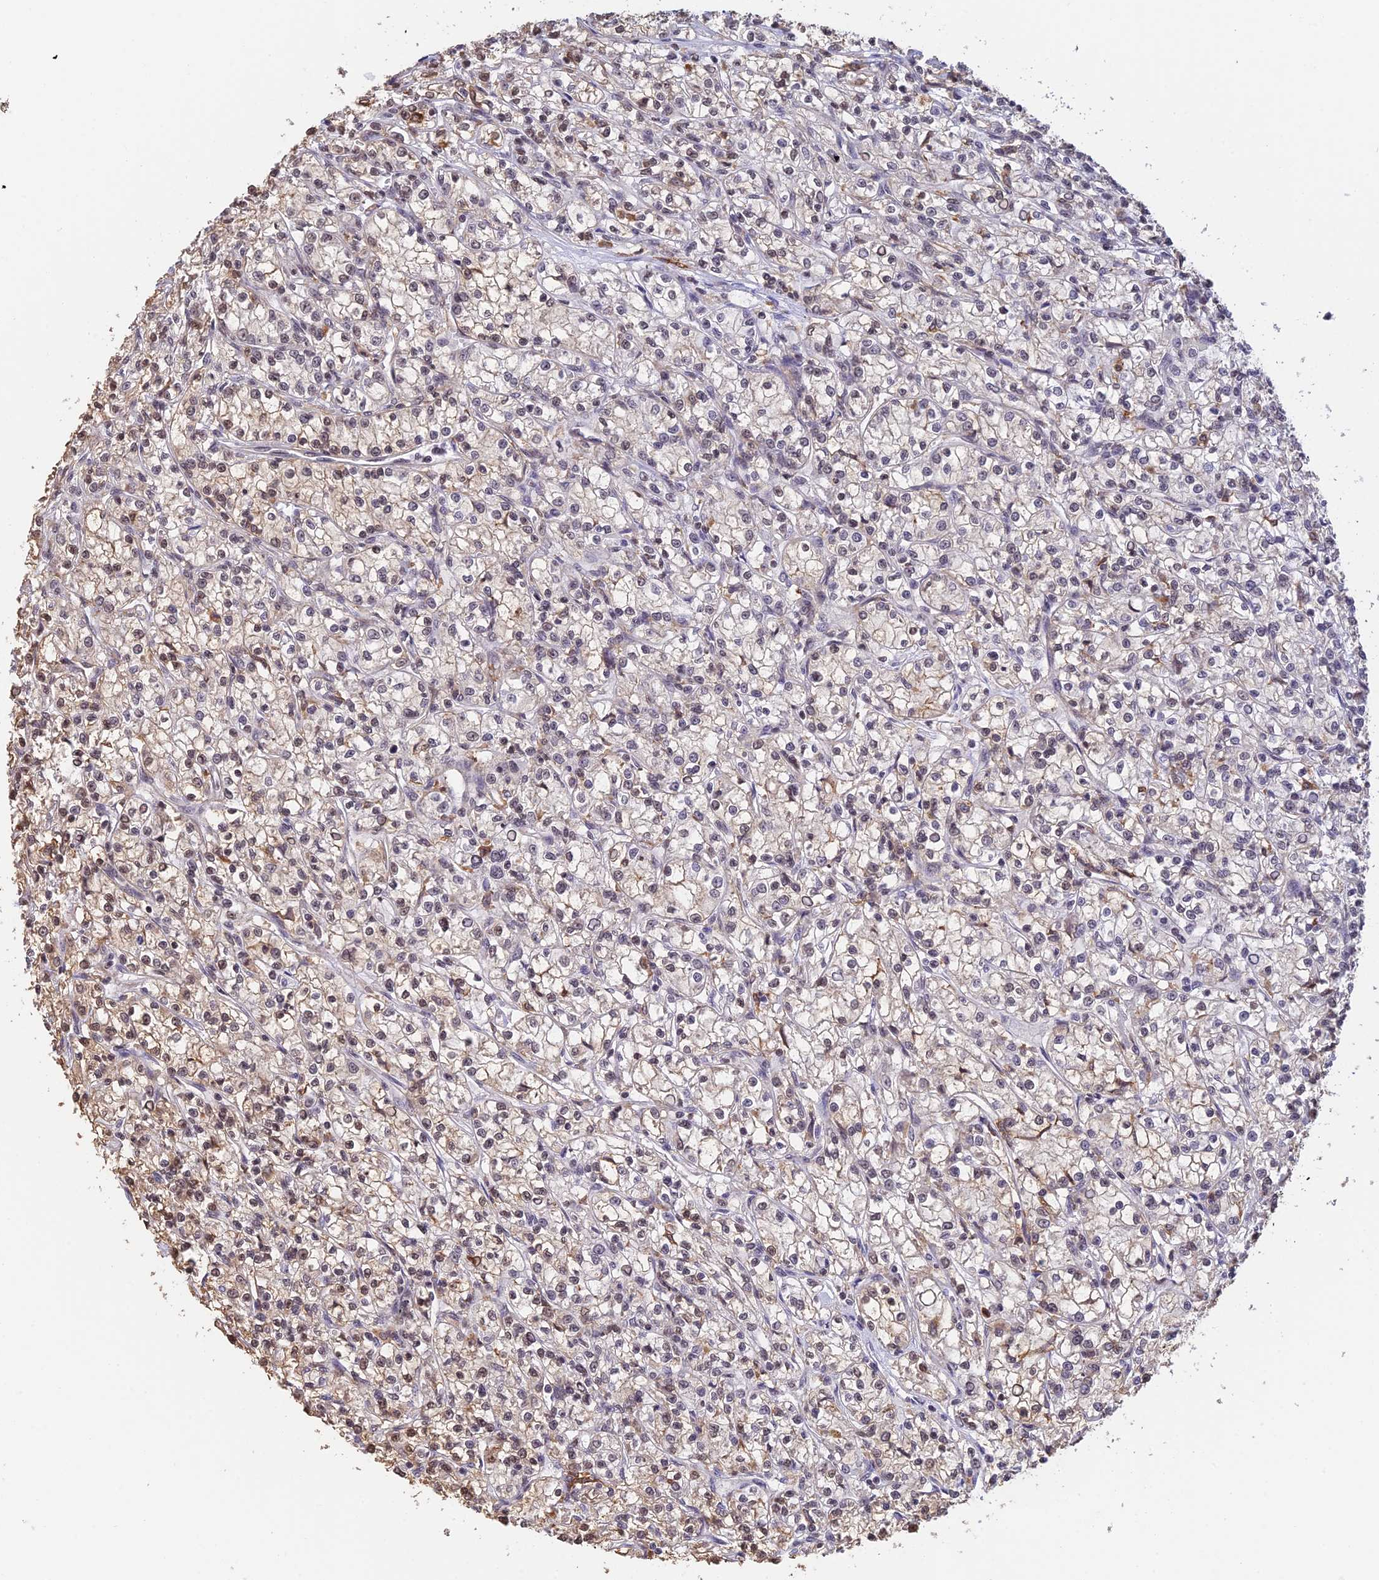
{"staining": {"intensity": "weak", "quantity": "25%-75%", "location": "cytoplasmic/membranous,nuclear"}, "tissue": "renal cancer", "cell_type": "Tumor cells", "image_type": "cancer", "snomed": [{"axis": "morphology", "description": "Adenocarcinoma, NOS"}, {"axis": "topography", "description": "Kidney"}], "caption": "High-magnification brightfield microscopy of renal adenocarcinoma stained with DAB (brown) and counterstained with hematoxylin (blue). tumor cells exhibit weak cytoplasmic/membranous and nuclear expression is appreciated in about25%-75% of cells.", "gene": "THAP11", "patient": {"sex": "female", "age": 59}}